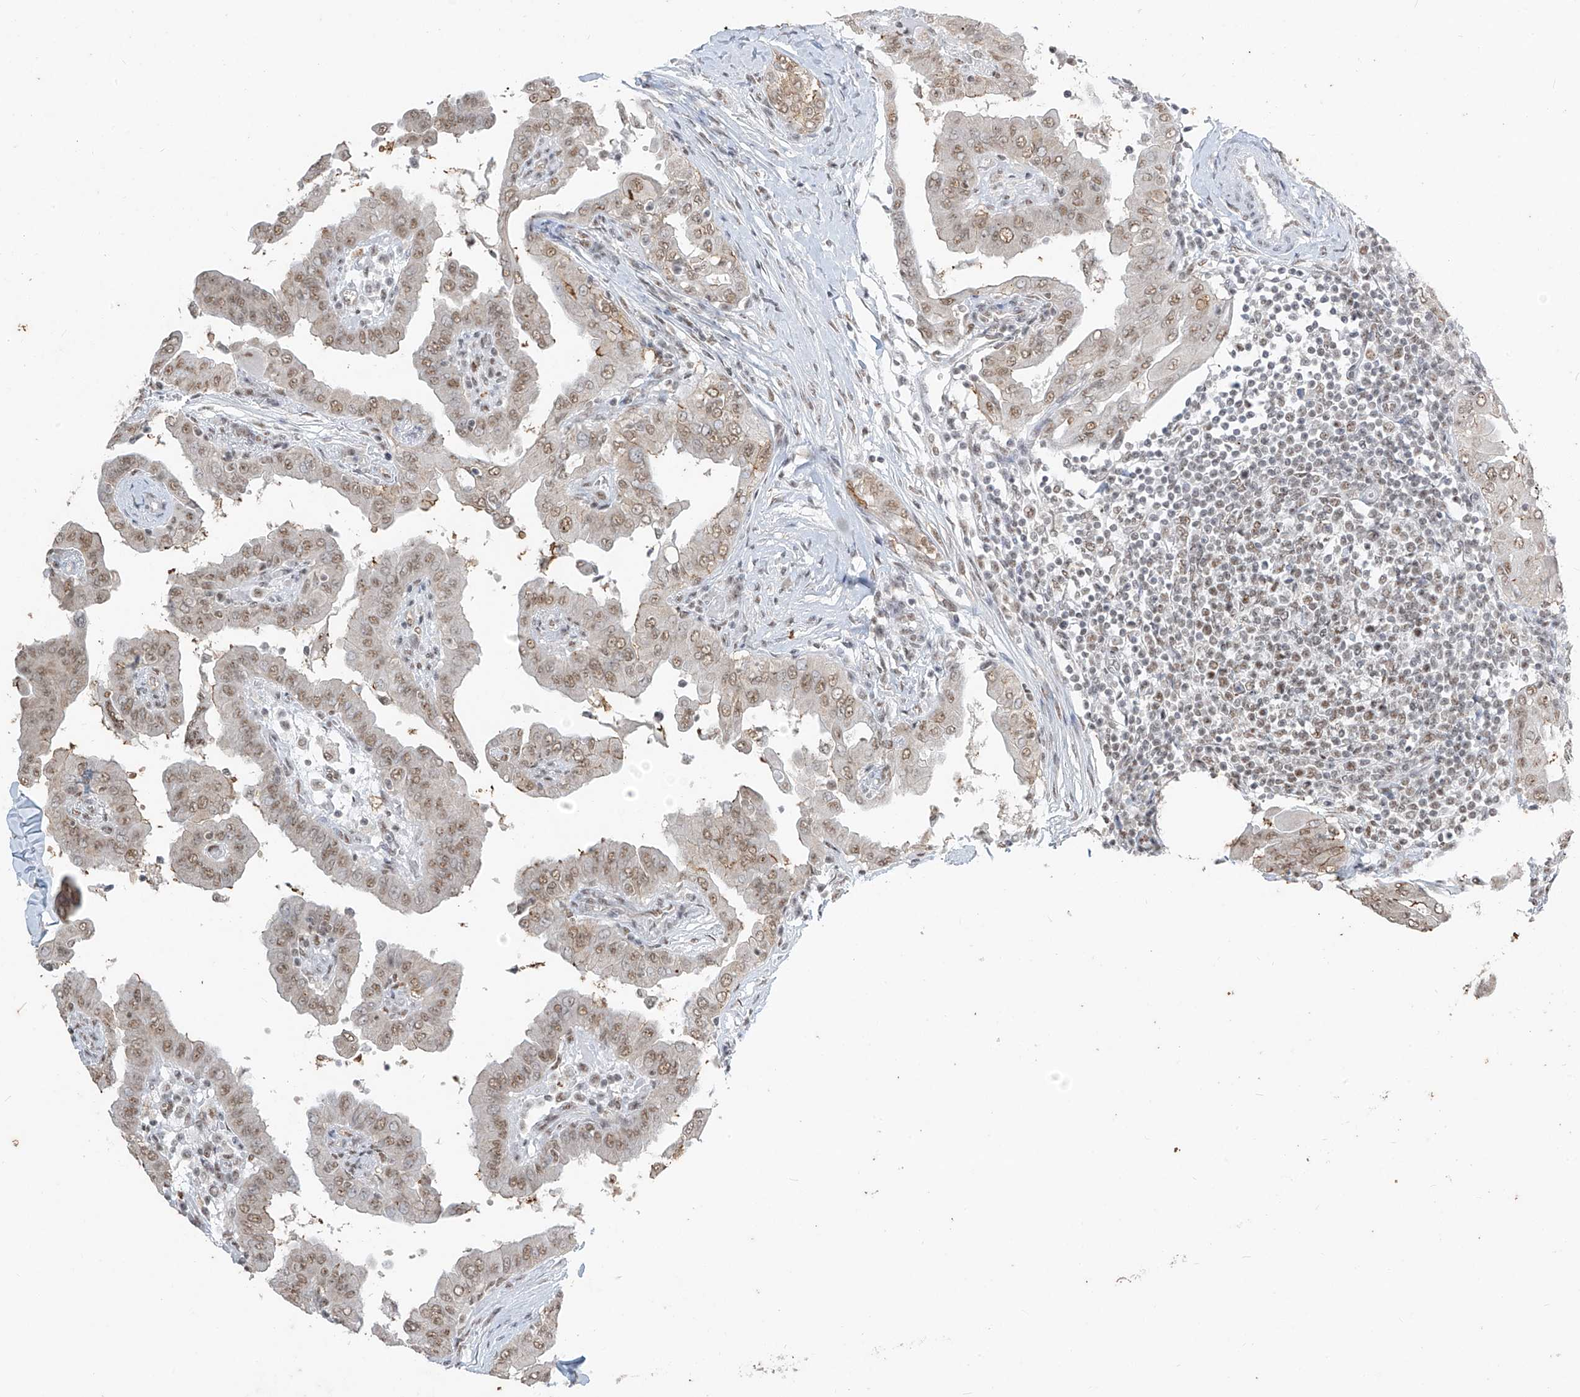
{"staining": {"intensity": "weak", "quantity": ">75%", "location": "nuclear"}, "tissue": "thyroid cancer", "cell_type": "Tumor cells", "image_type": "cancer", "snomed": [{"axis": "morphology", "description": "Papillary adenocarcinoma, NOS"}, {"axis": "topography", "description": "Thyroid gland"}], "caption": "Weak nuclear expression for a protein is appreciated in approximately >75% of tumor cells of thyroid papillary adenocarcinoma using IHC.", "gene": "TFEC", "patient": {"sex": "male", "age": 33}}